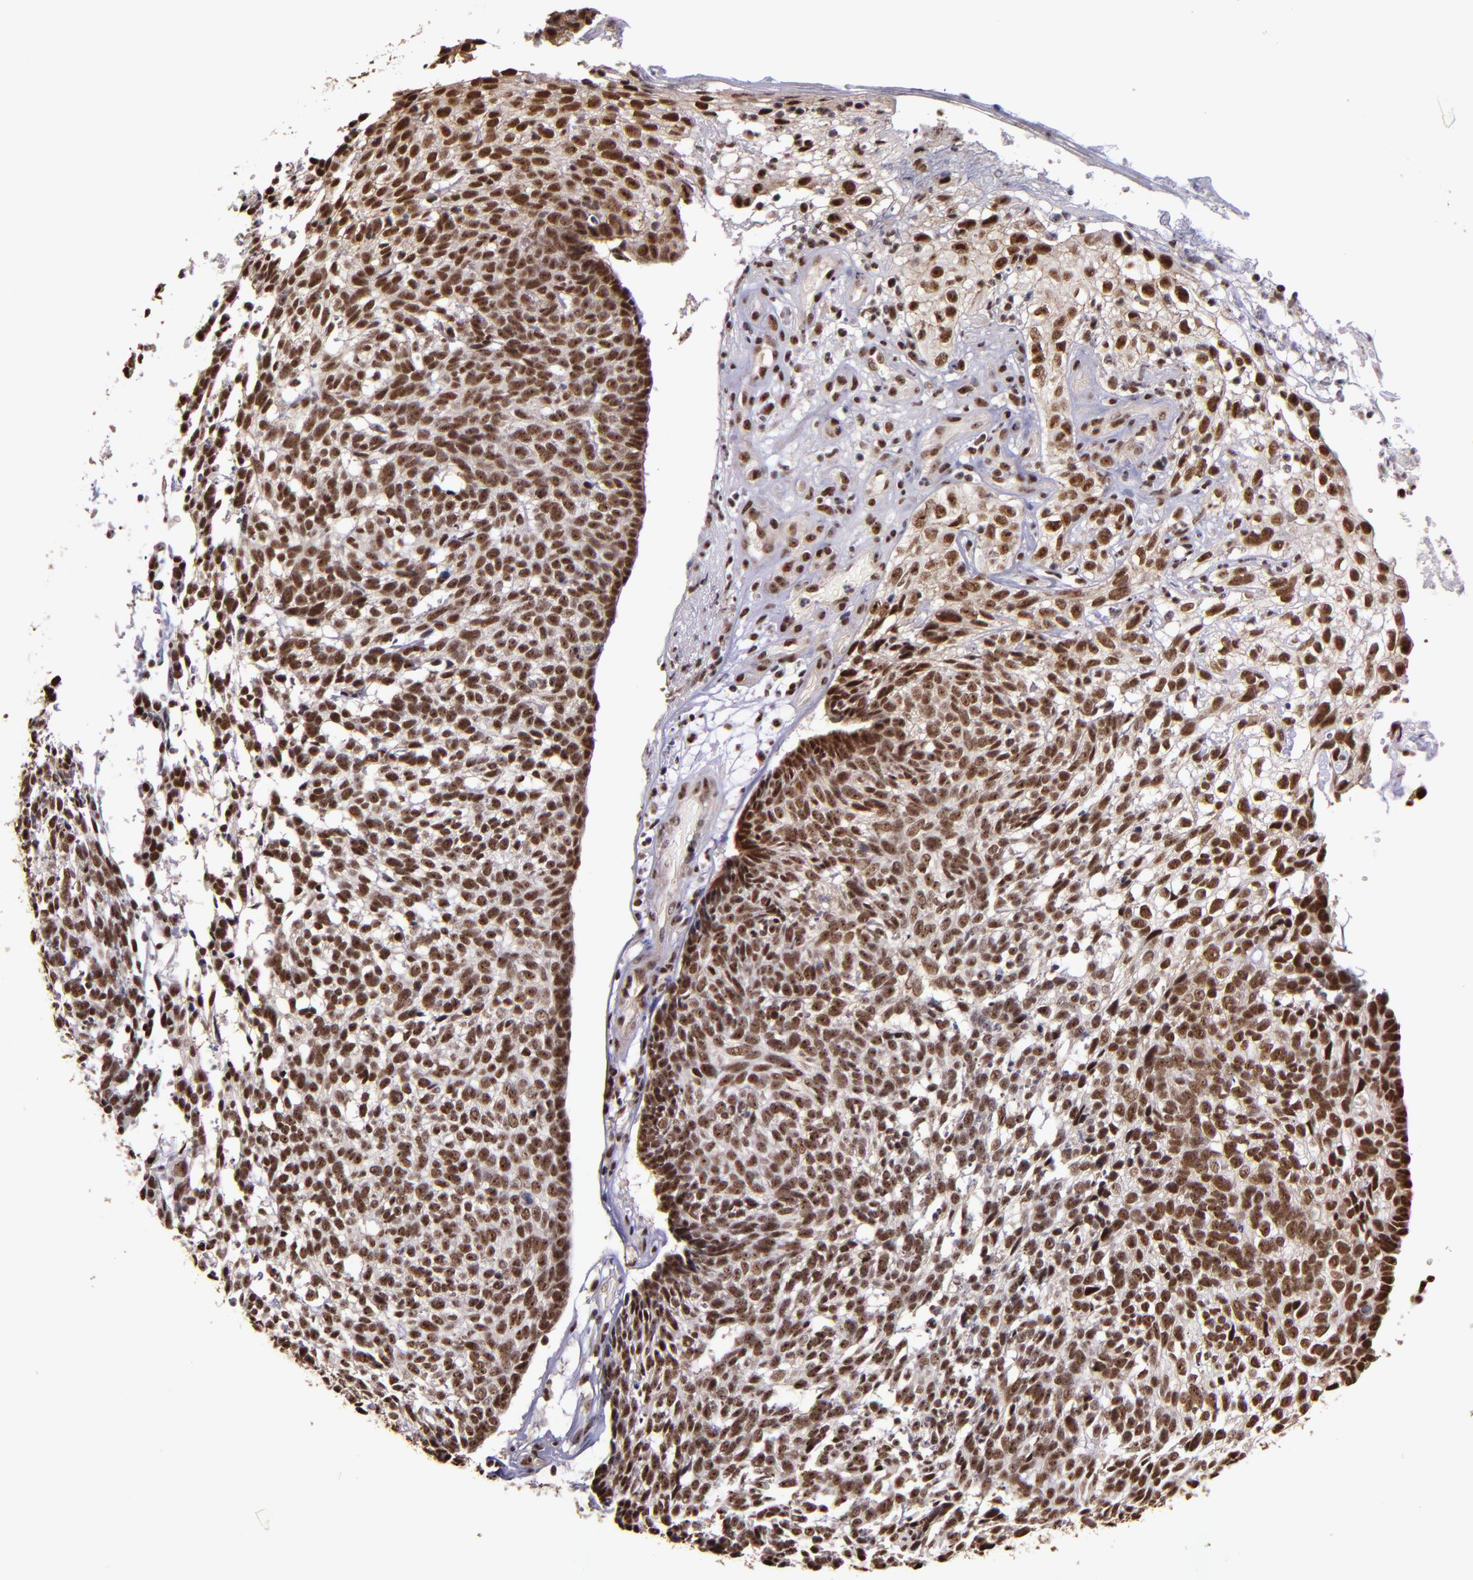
{"staining": {"intensity": "moderate", "quantity": "25%-75%", "location": "cytoplasmic/membranous,nuclear"}, "tissue": "skin cancer", "cell_type": "Tumor cells", "image_type": "cancer", "snomed": [{"axis": "morphology", "description": "Basal cell carcinoma"}, {"axis": "topography", "description": "Skin"}], "caption": "This micrograph exhibits skin cancer stained with immunohistochemistry to label a protein in brown. The cytoplasmic/membranous and nuclear of tumor cells show moderate positivity for the protein. Nuclei are counter-stained blue.", "gene": "CECR2", "patient": {"sex": "male", "age": 72}}